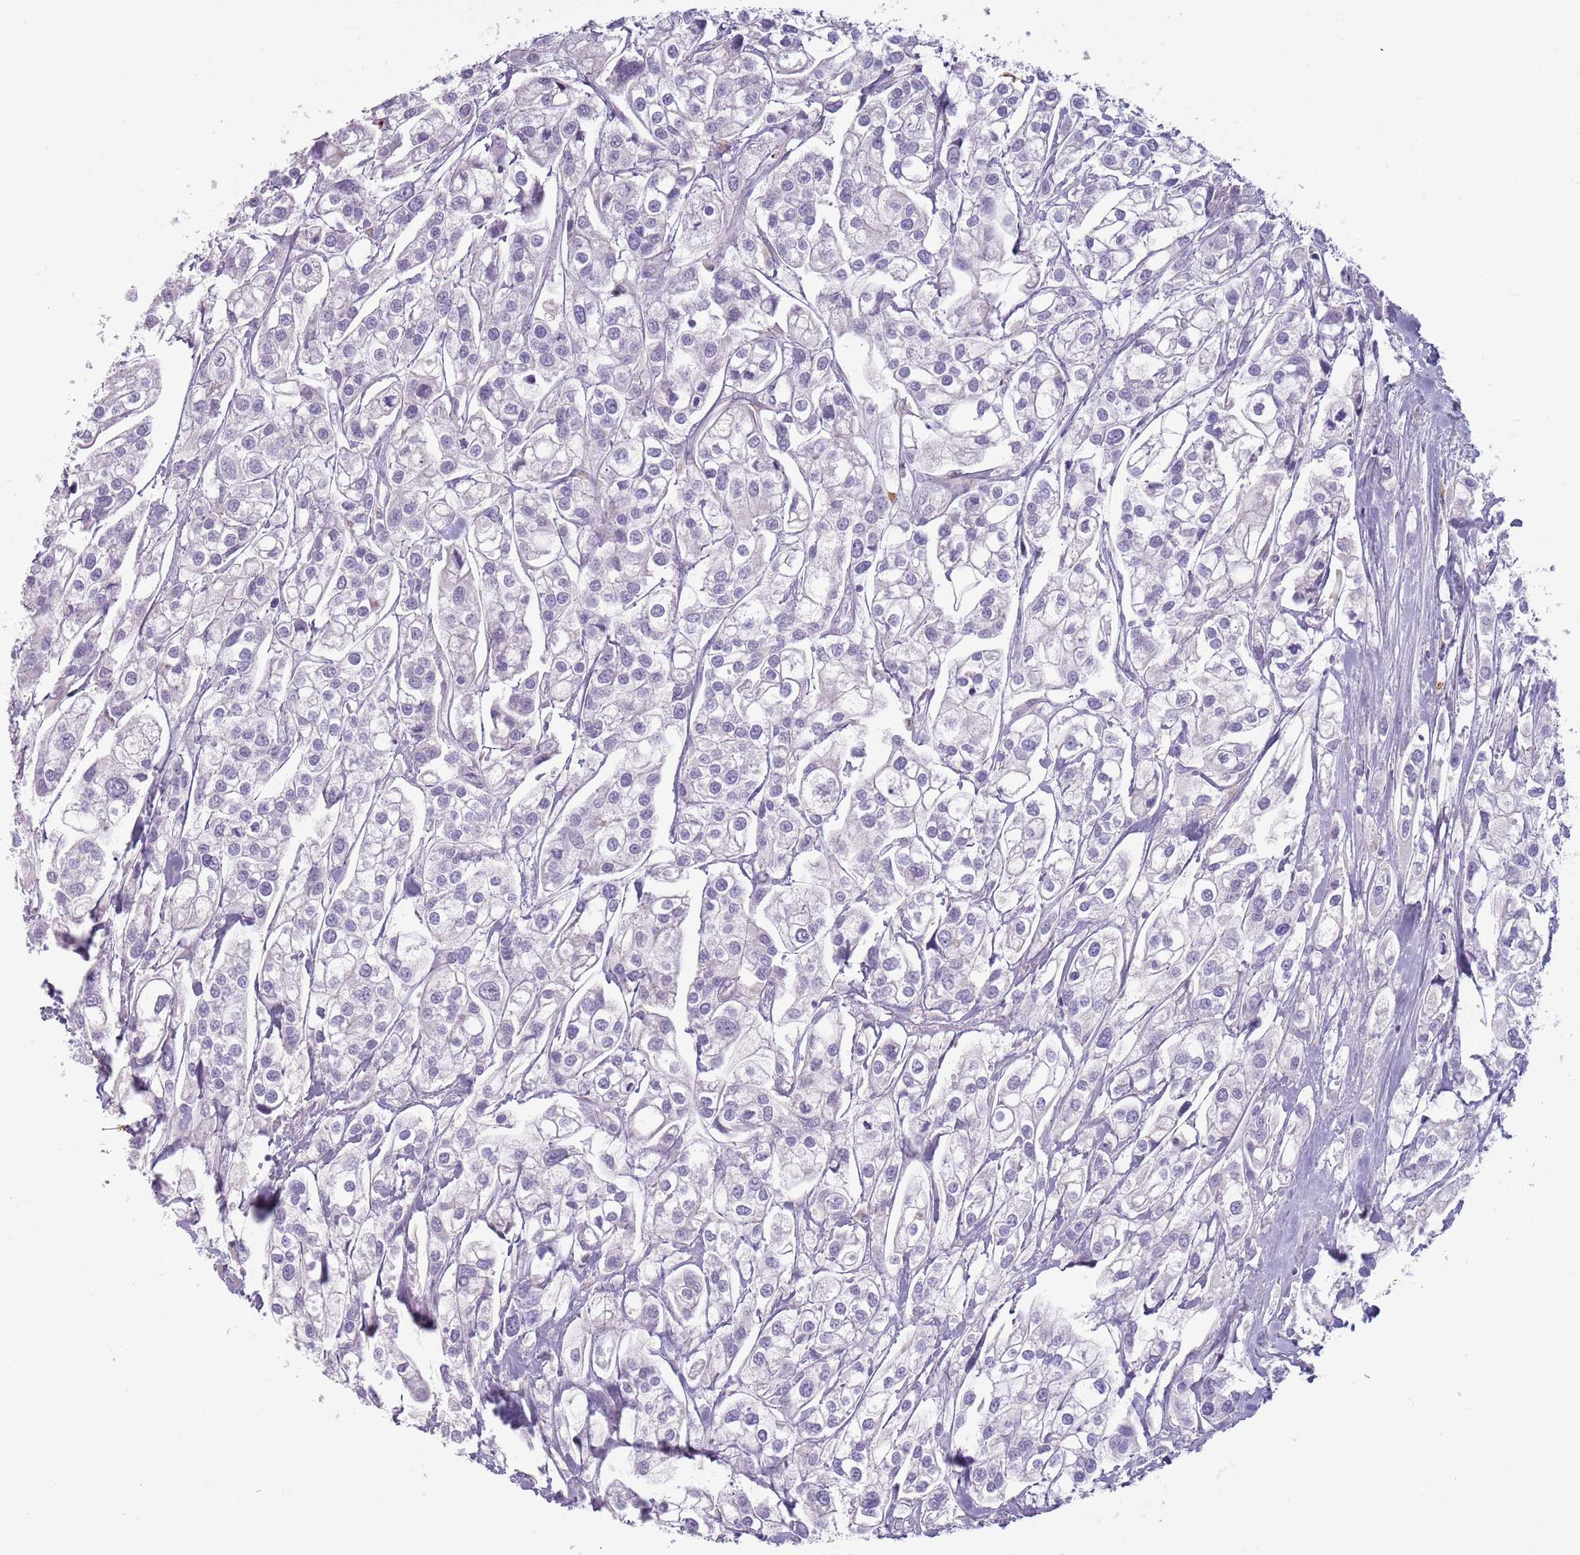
{"staining": {"intensity": "negative", "quantity": "none", "location": "none"}, "tissue": "urothelial cancer", "cell_type": "Tumor cells", "image_type": "cancer", "snomed": [{"axis": "morphology", "description": "Urothelial carcinoma, High grade"}, {"axis": "topography", "description": "Urinary bladder"}], "caption": "DAB (3,3'-diaminobenzidine) immunohistochemical staining of human high-grade urothelial carcinoma displays no significant staining in tumor cells.", "gene": "NWD2", "patient": {"sex": "male", "age": 67}}